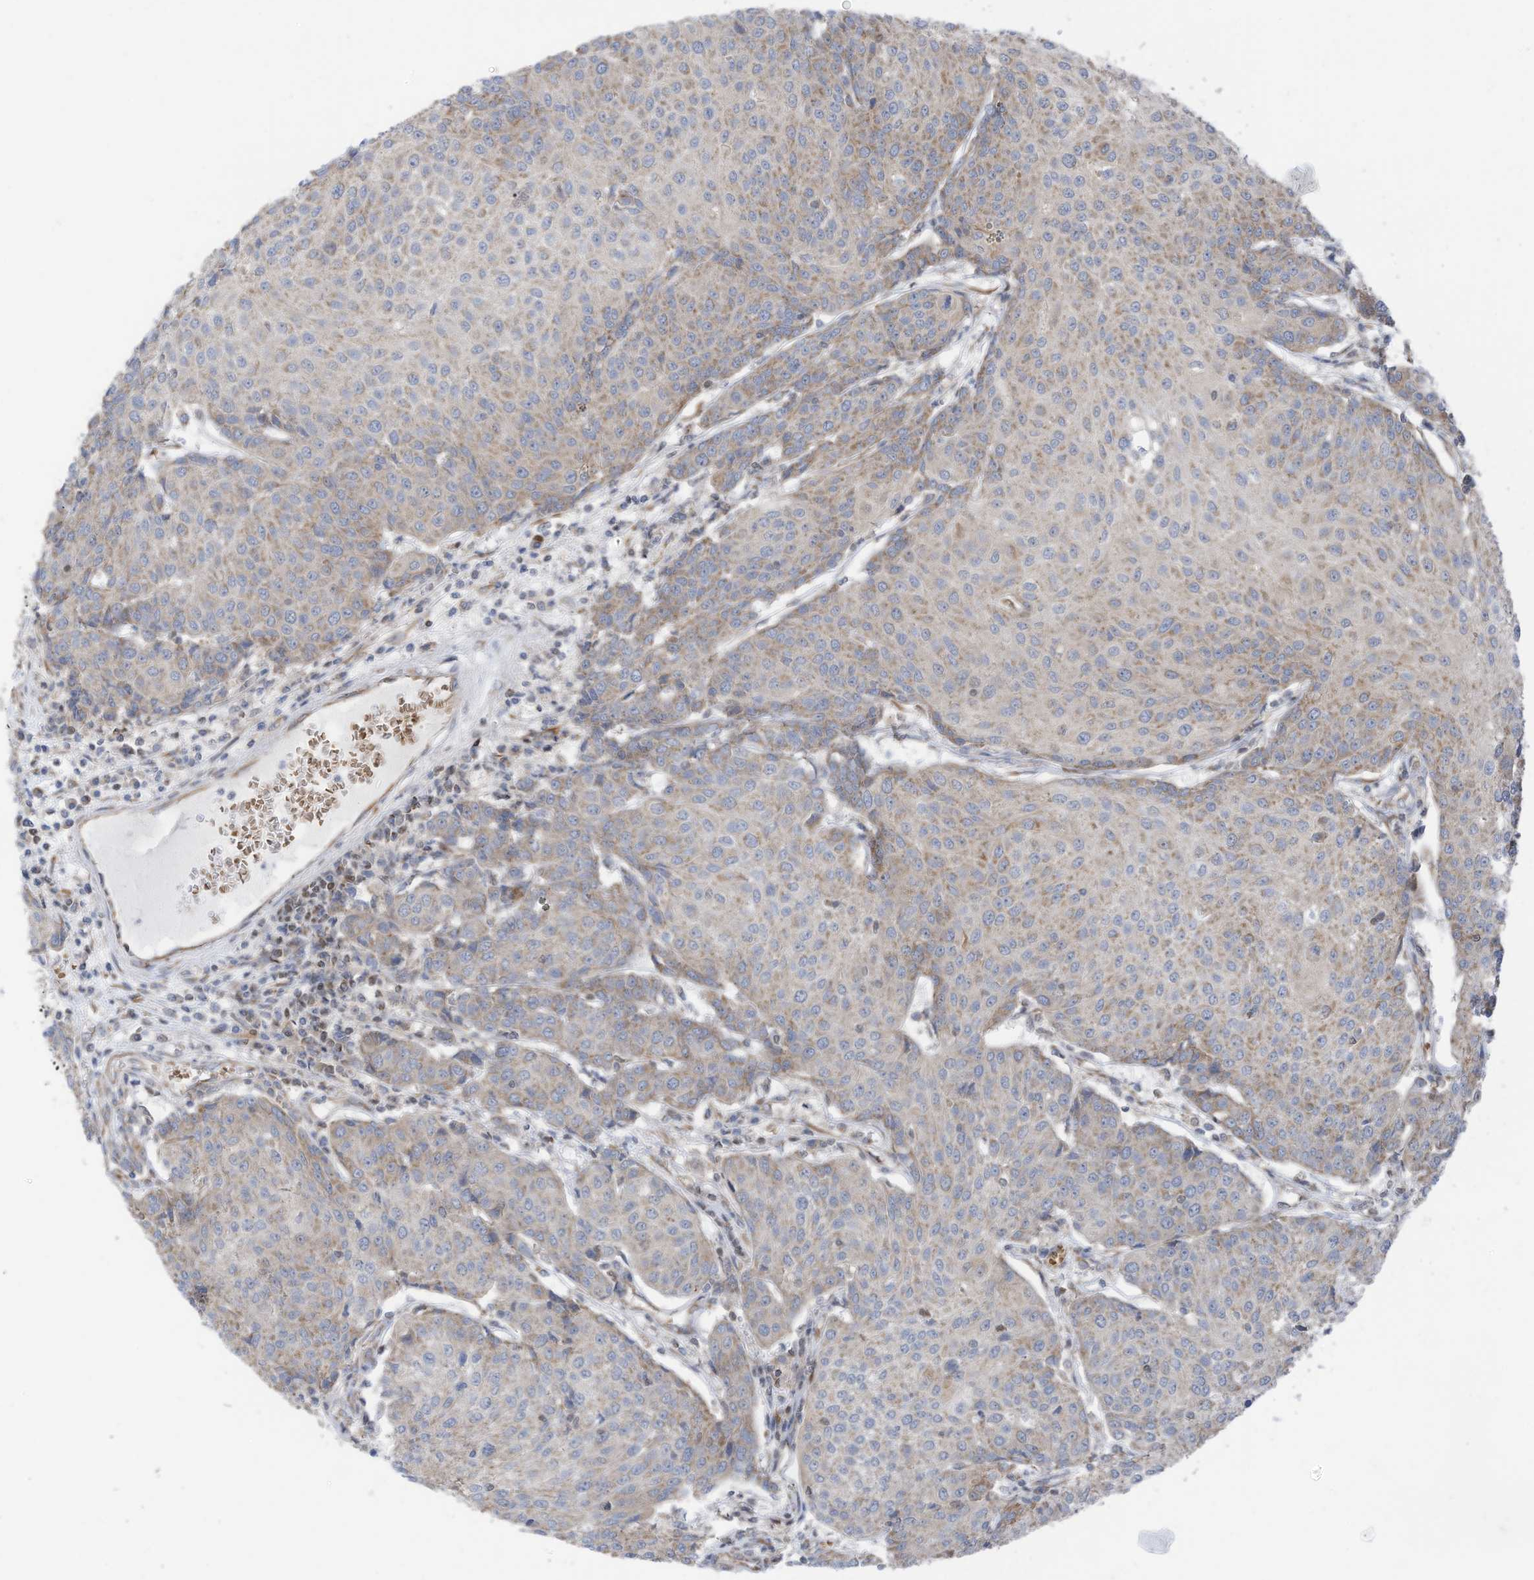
{"staining": {"intensity": "weak", "quantity": "25%-75%", "location": "cytoplasmic/membranous"}, "tissue": "urothelial cancer", "cell_type": "Tumor cells", "image_type": "cancer", "snomed": [{"axis": "morphology", "description": "Urothelial carcinoma, High grade"}, {"axis": "topography", "description": "Urinary bladder"}], "caption": "Immunohistochemical staining of high-grade urothelial carcinoma exhibits low levels of weak cytoplasmic/membranous protein staining in about 25%-75% of tumor cells.", "gene": "EOMES", "patient": {"sex": "female", "age": 85}}